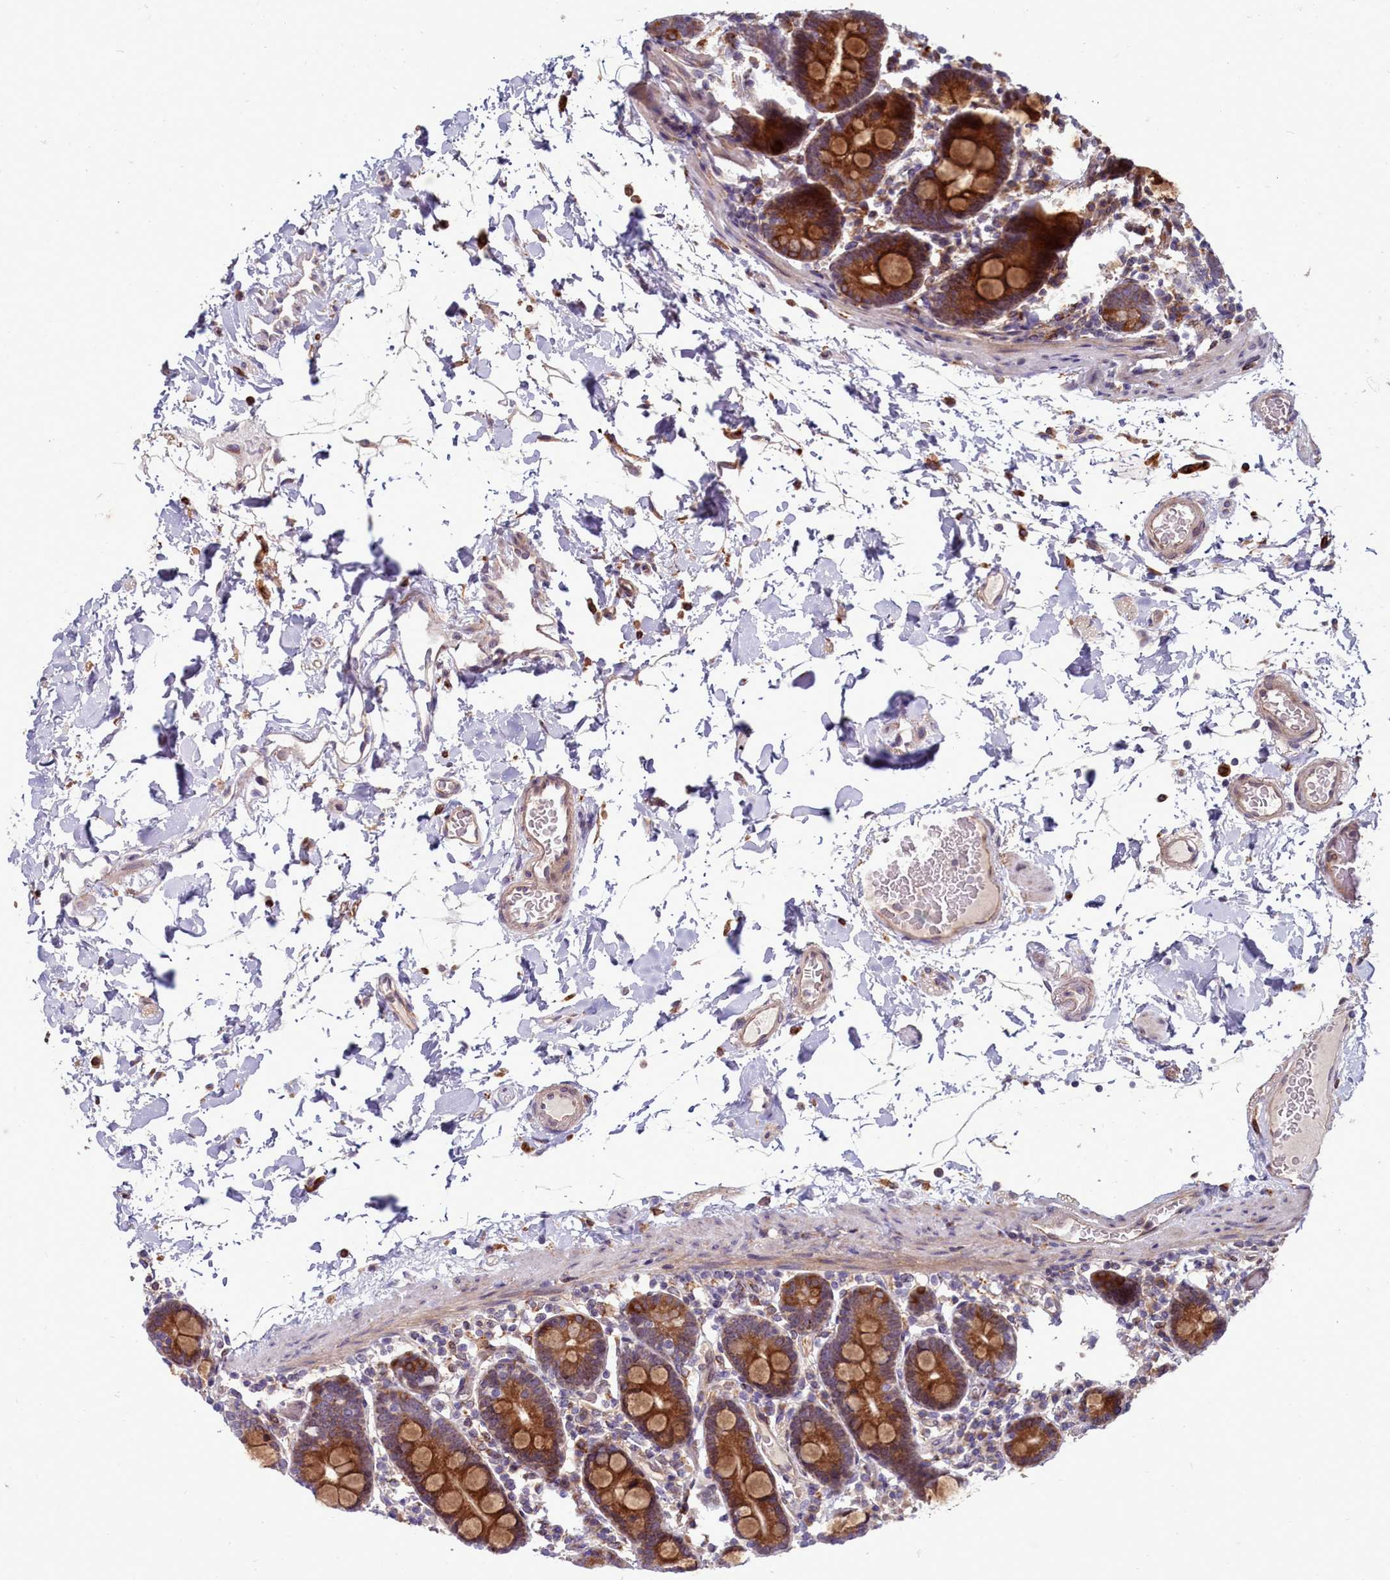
{"staining": {"intensity": "strong", "quantity": "25%-75%", "location": "cytoplasmic/membranous"}, "tissue": "duodenum", "cell_type": "Glandular cells", "image_type": "normal", "snomed": [{"axis": "morphology", "description": "Normal tissue, NOS"}, {"axis": "topography", "description": "Duodenum"}], "caption": "Glandular cells exhibit high levels of strong cytoplasmic/membranous staining in approximately 25%-75% of cells in benign duodenum.", "gene": "RAPGEF4", "patient": {"sex": "male", "age": 55}}